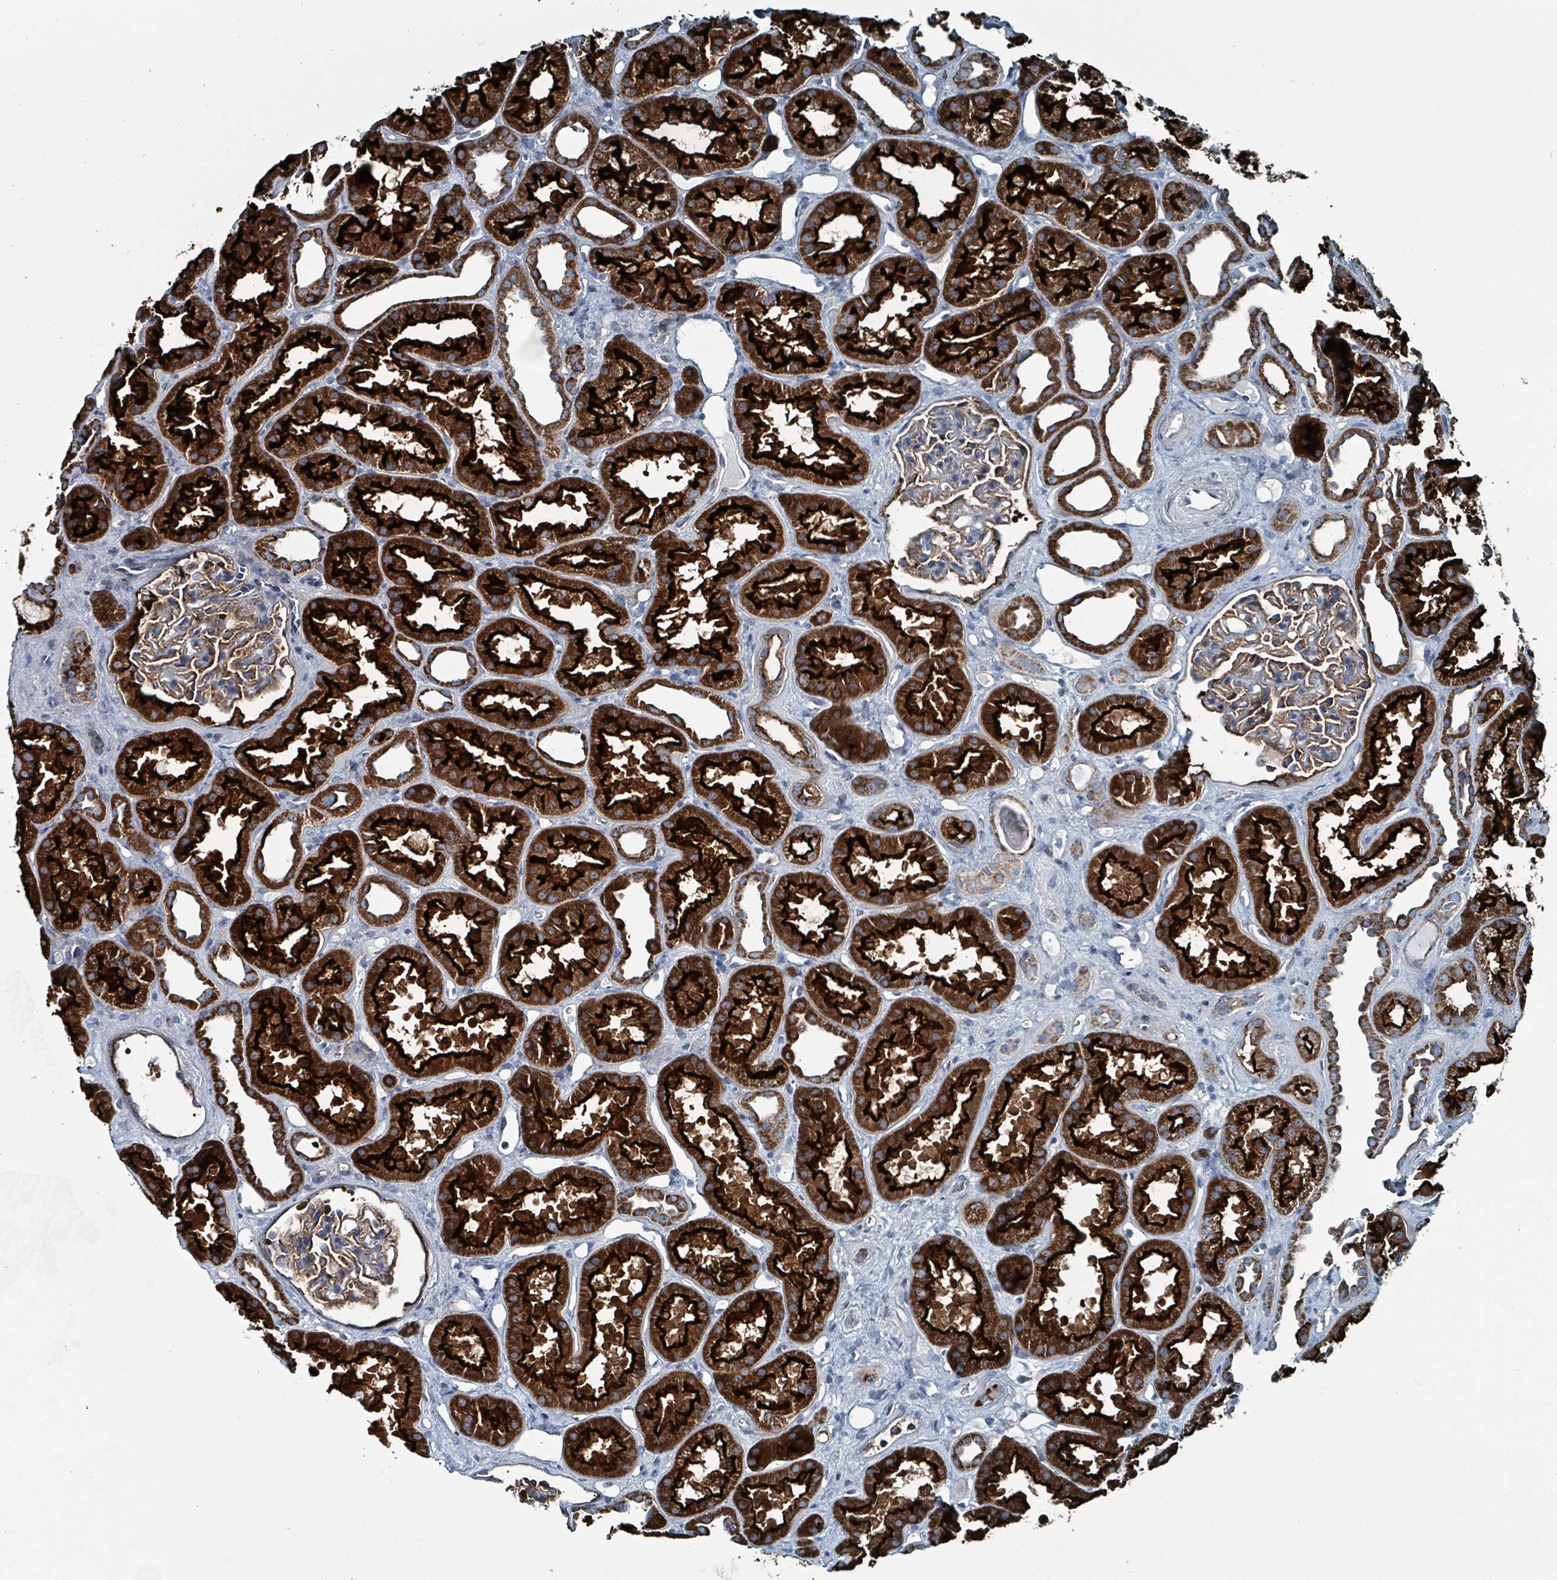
{"staining": {"intensity": "moderate", "quantity": ">75%", "location": "cytoplasmic/membranous"}, "tissue": "kidney", "cell_type": "Cells in glomeruli", "image_type": "normal", "snomed": [{"axis": "morphology", "description": "Normal tissue, NOS"}, {"axis": "topography", "description": "Kidney"}], "caption": "DAB immunohistochemical staining of normal human kidney displays moderate cytoplasmic/membranous protein positivity in about >75% of cells in glomeruli. Ihc stains the protein in brown and the nuclei are stained blue.", "gene": "ABHD18", "patient": {"sex": "male", "age": 61}}